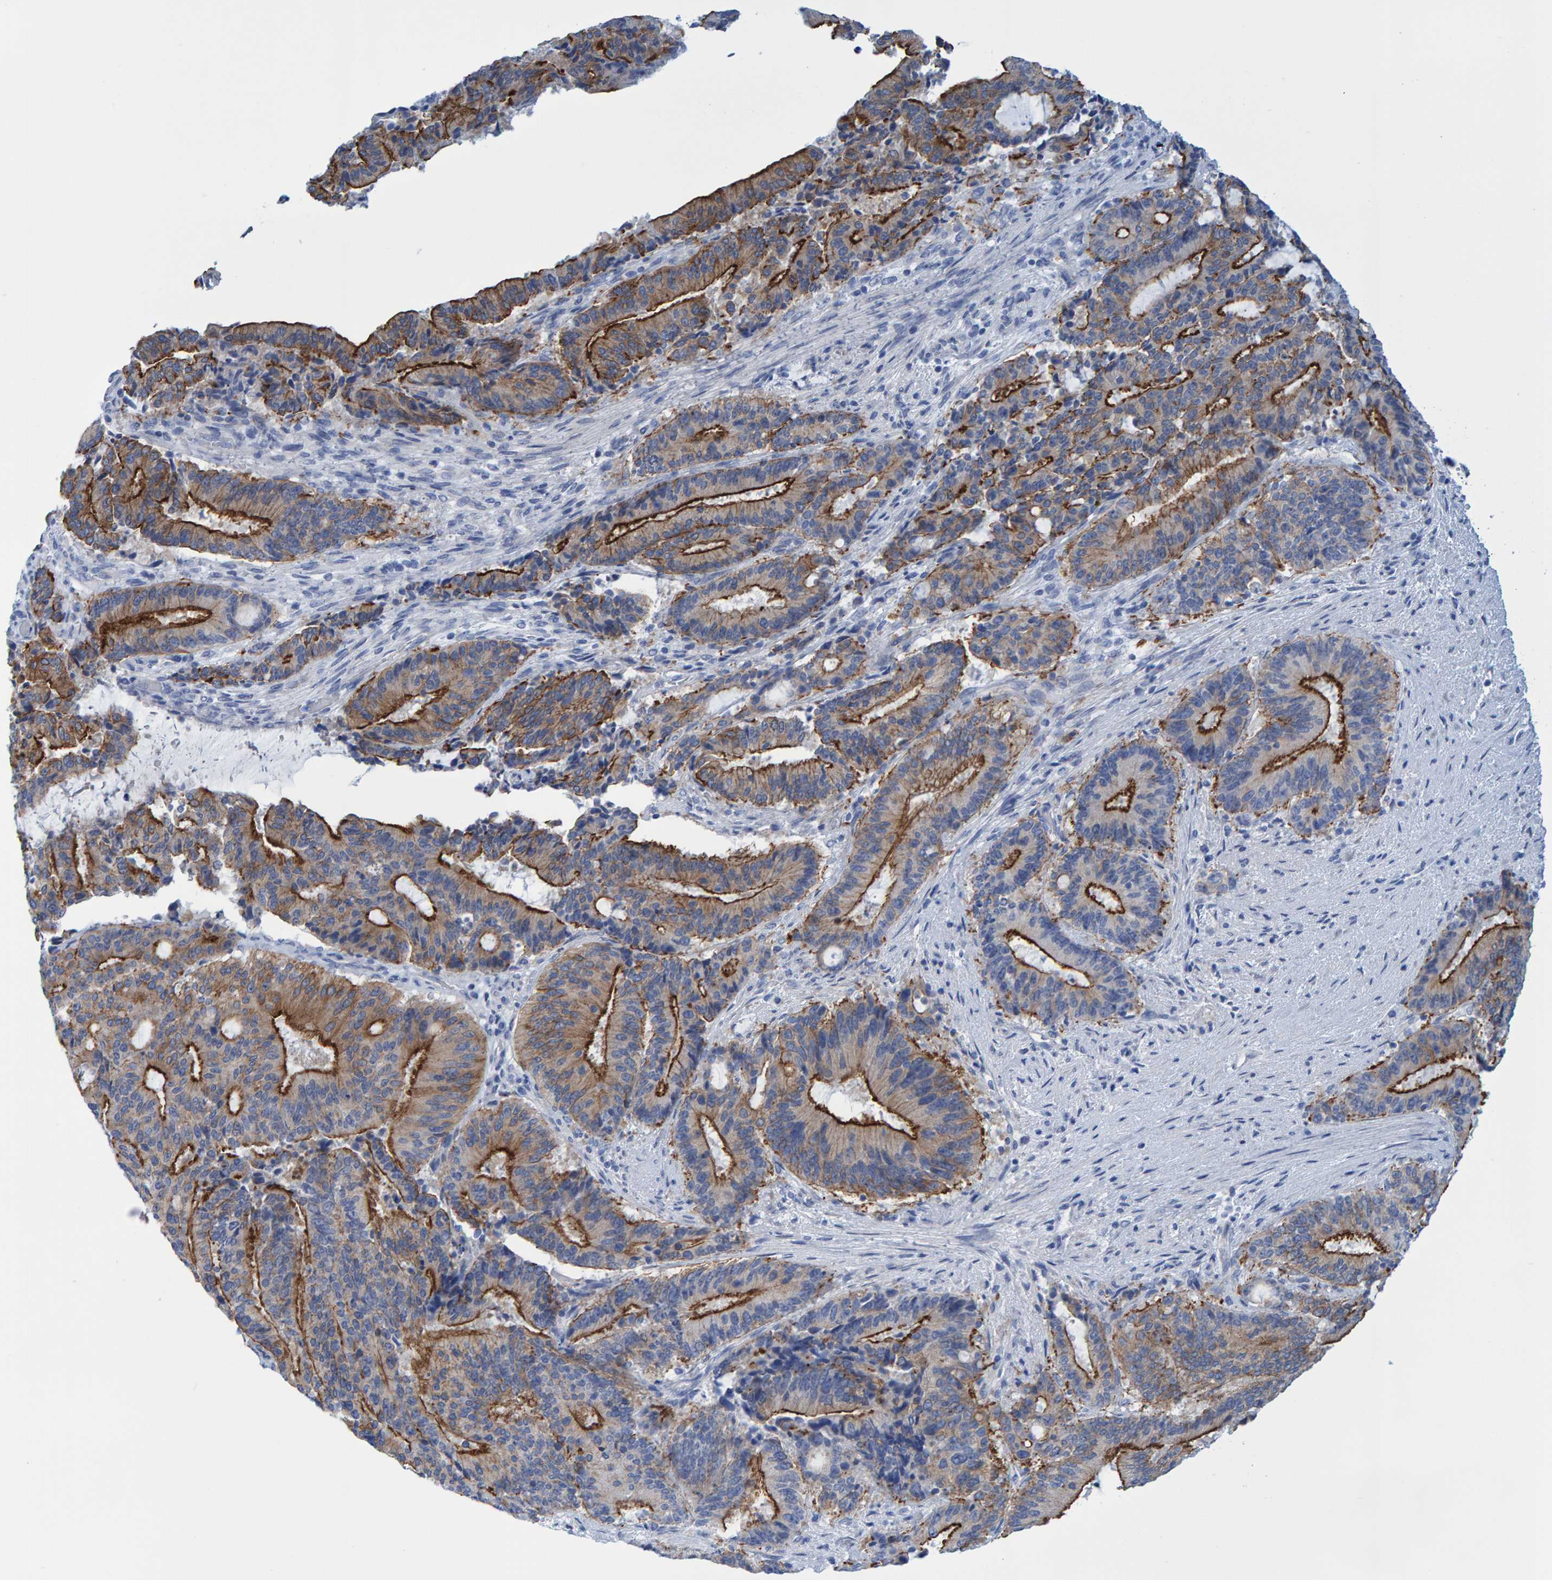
{"staining": {"intensity": "strong", "quantity": "25%-75%", "location": "cytoplasmic/membranous"}, "tissue": "liver cancer", "cell_type": "Tumor cells", "image_type": "cancer", "snomed": [{"axis": "morphology", "description": "Normal tissue, NOS"}, {"axis": "morphology", "description": "Cholangiocarcinoma"}, {"axis": "topography", "description": "Liver"}, {"axis": "topography", "description": "Peripheral nerve tissue"}], "caption": "A brown stain labels strong cytoplasmic/membranous positivity of a protein in human cholangiocarcinoma (liver) tumor cells.", "gene": "JAKMIP3", "patient": {"sex": "female", "age": 73}}